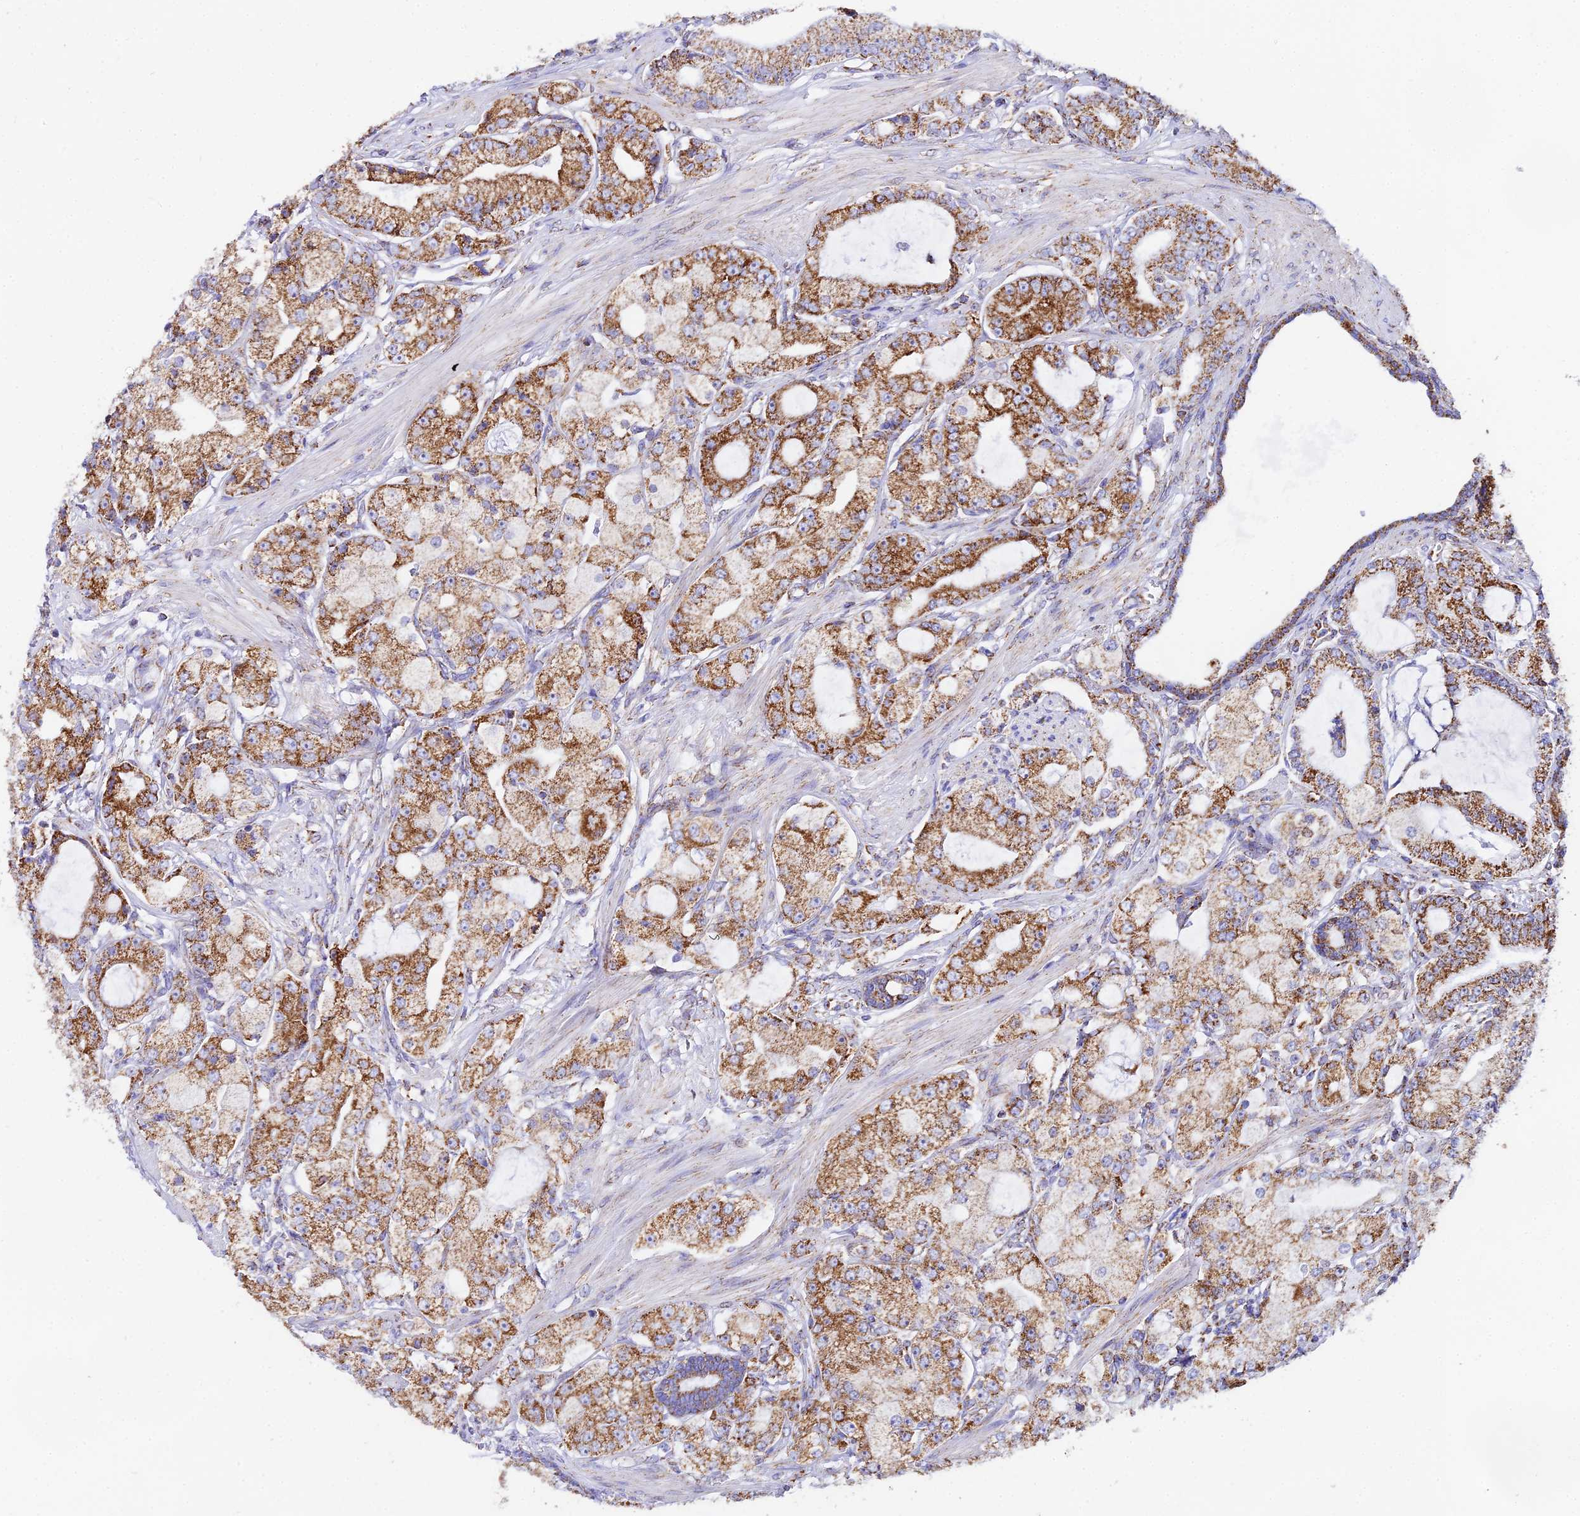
{"staining": {"intensity": "moderate", "quantity": ">75%", "location": "cytoplasmic/membranous"}, "tissue": "prostate cancer", "cell_type": "Tumor cells", "image_type": "cancer", "snomed": [{"axis": "morphology", "description": "Adenocarcinoma, High grade"}, {"axis": "topography", "description": "Prostate"}], "caption": "Immunohistochemistry histopathology image of neoplastic tissue: human prostate cancer stained using immunohistochemistry (IHC) demonstrates medium levels of moderate protein expression localized specifically in the cytoplasmic/membranous of tumor cells, appearing as a cytoplasmic/membranous brown color.", "gene": "ATP5PD", "patient": {"sex": "male", "age": 71}}